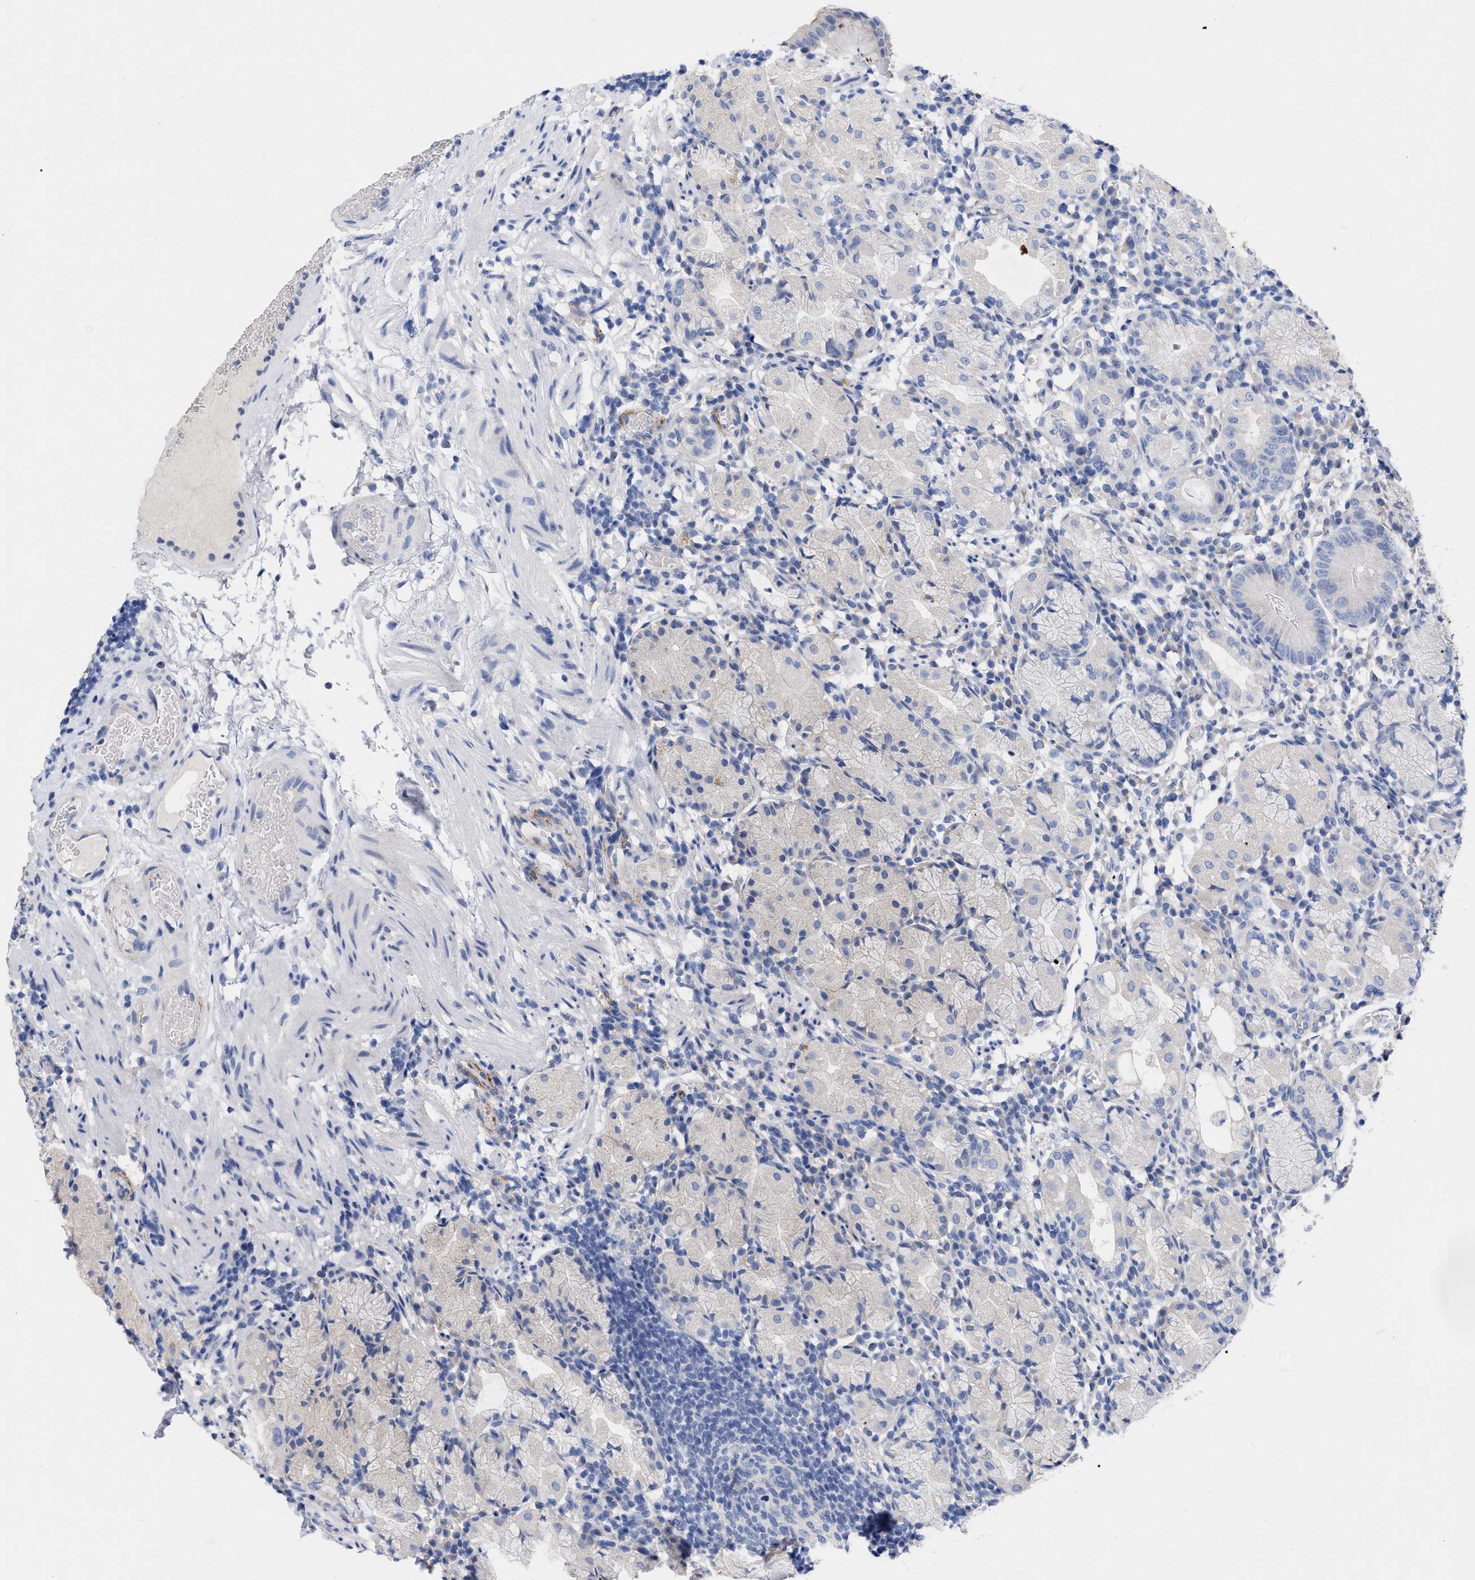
{"staining": {"intensity": "negative", "quantity": "none", "location": "none"}, "tissue": "stomach", "cell_type": "Glandular cells", "image_type": "normal", "snomed": [{"axis": "morphology", "description": "Normal tissue, NOS"}, {"axis": "topography", "description": "Stomach"}, {"axis": "topography", "description": "Stomach, lower"}], "caption": "An immunohistochemistry histopathology image of unremarkable stomach is shown. There is no staining in glandular cells of stomach.", "gene": "HAPLN1", "patient": {"sex": "female", "age": 75}}